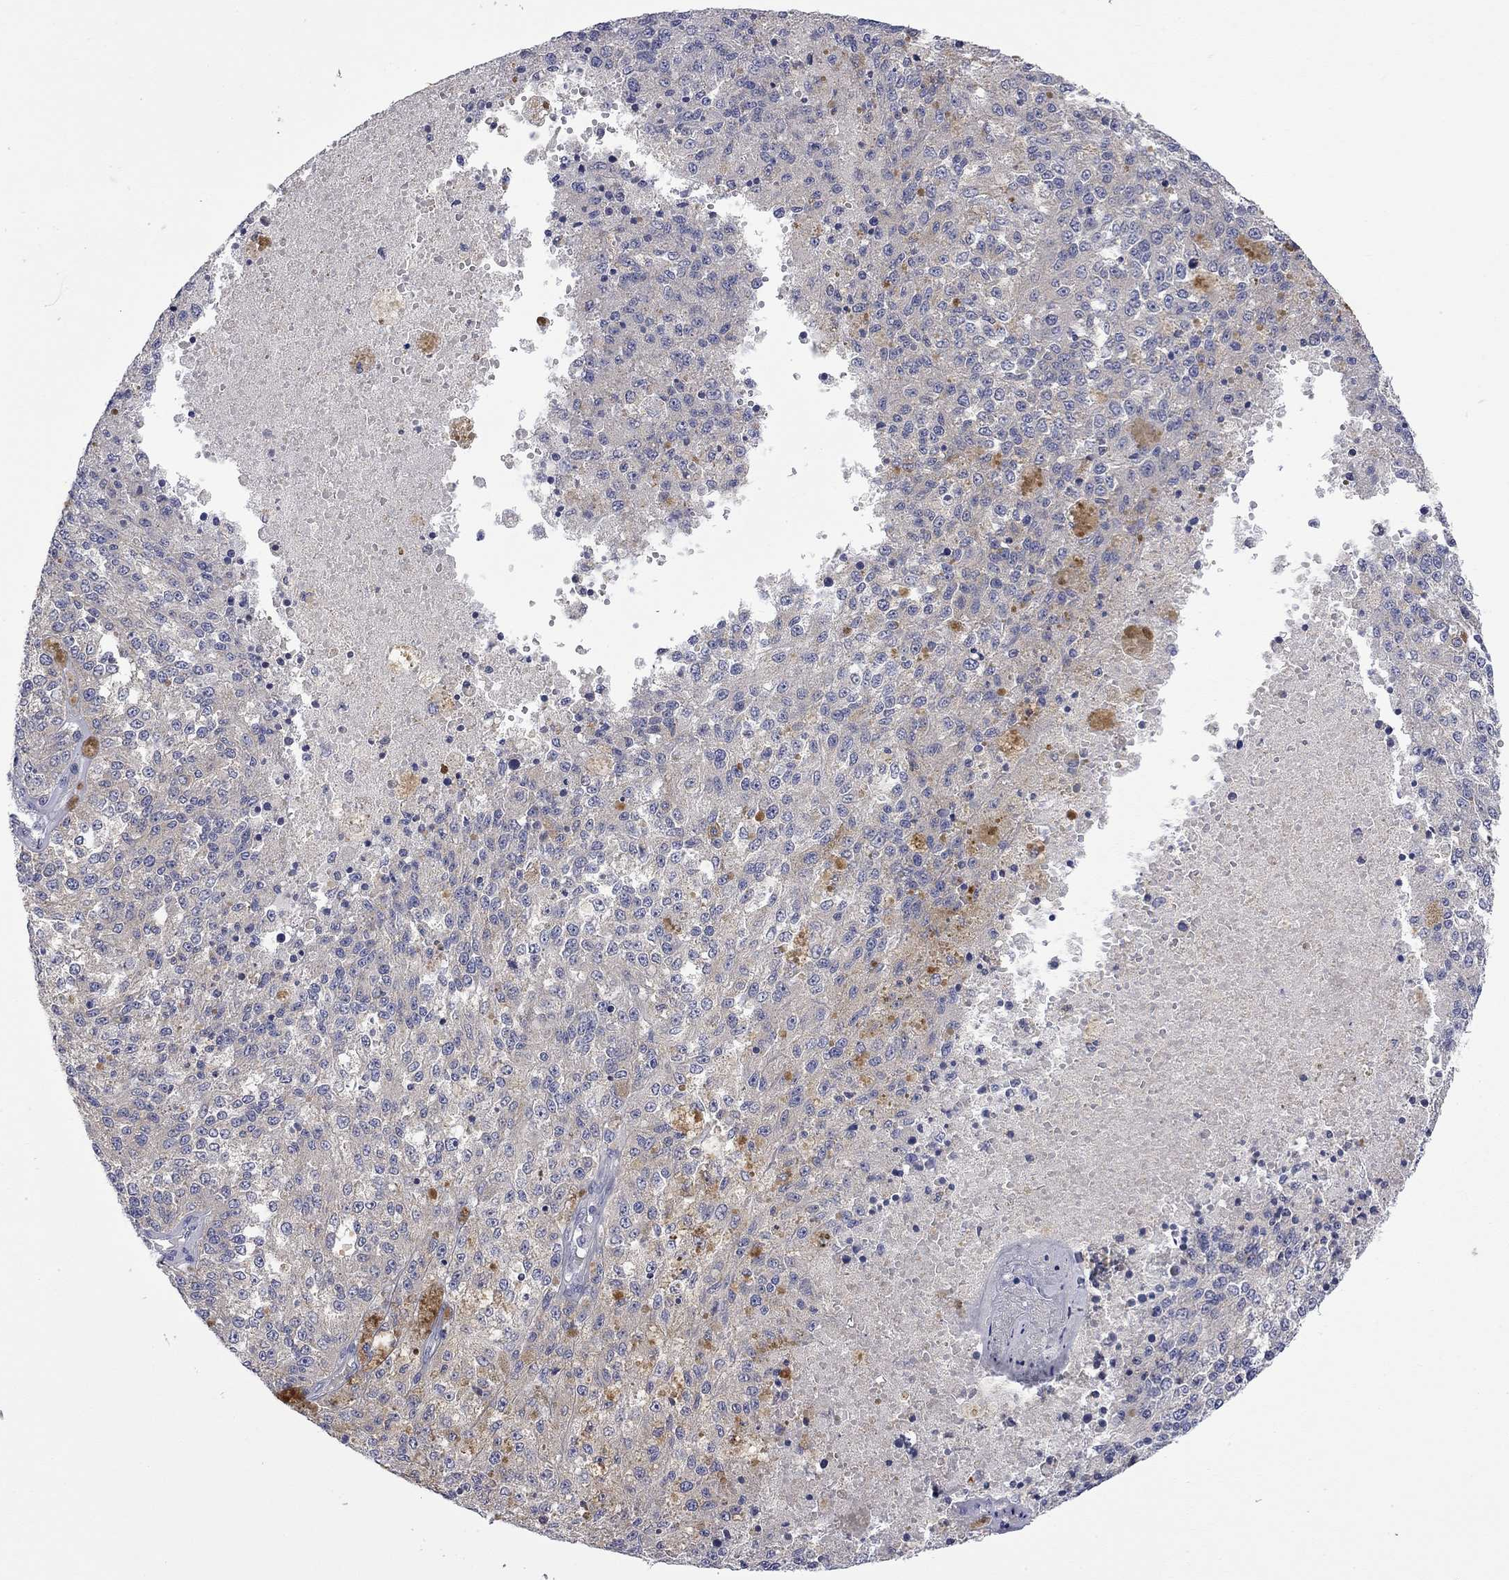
{"staining": {"intensity": "negative", "quantity": "none", "location": "none"}, "tissue": "melanoma", "cell_type": "Tumor cells", "image_type": "cancer", "snomed": [{"axis": "morphology", "description": "Malignant melanoma, Metastatic site"}, {"axis": "topography", "description": "Lymph node"}], "caption": "Melanoma stained for a protein using immunohistochemistry shows no positivity tumor cells.", "gene": "ABCB4", "patient": {"sex": "female", "age": 64}}